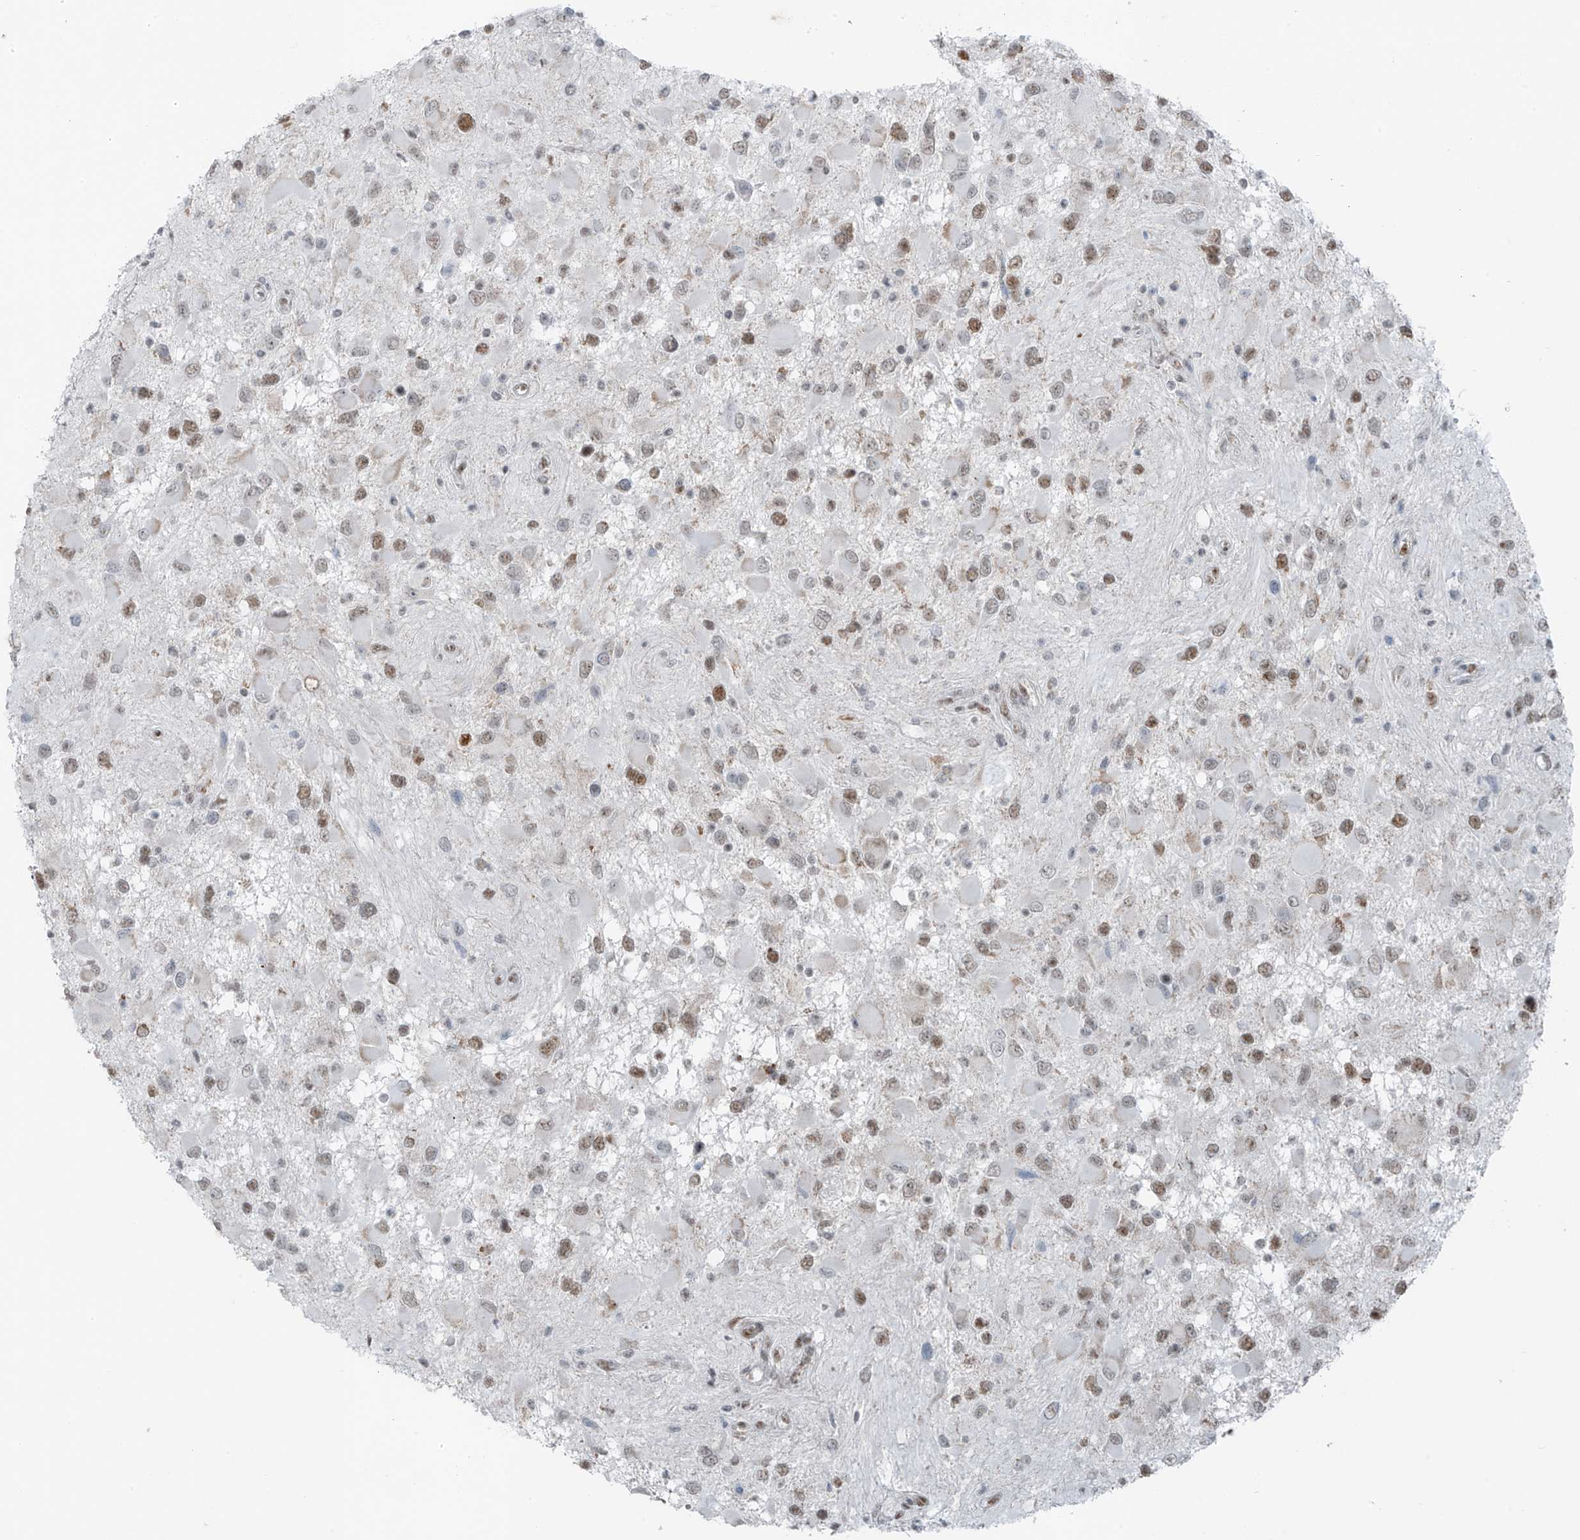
{"staining": {"intensity": "moderate", "quantity": "<25%", "location": "nuclear"}, "tissue": "glioma", "cell_type": "Tumor cells", "image_type": "cancer", "snomed": [{"axis": "morphology", "description": "Glioma, malignant, High grade"}, {"axis": "topography", "description": "Brain"}], "caption": "Malignant high-grade glioma stained with immunohistochemistry (IHC) demonstrates moderate nuclear staining in about <25% of tumor cells.", "gene": "WRNIP1", "patient": {"sex": "male", "age": 53}}